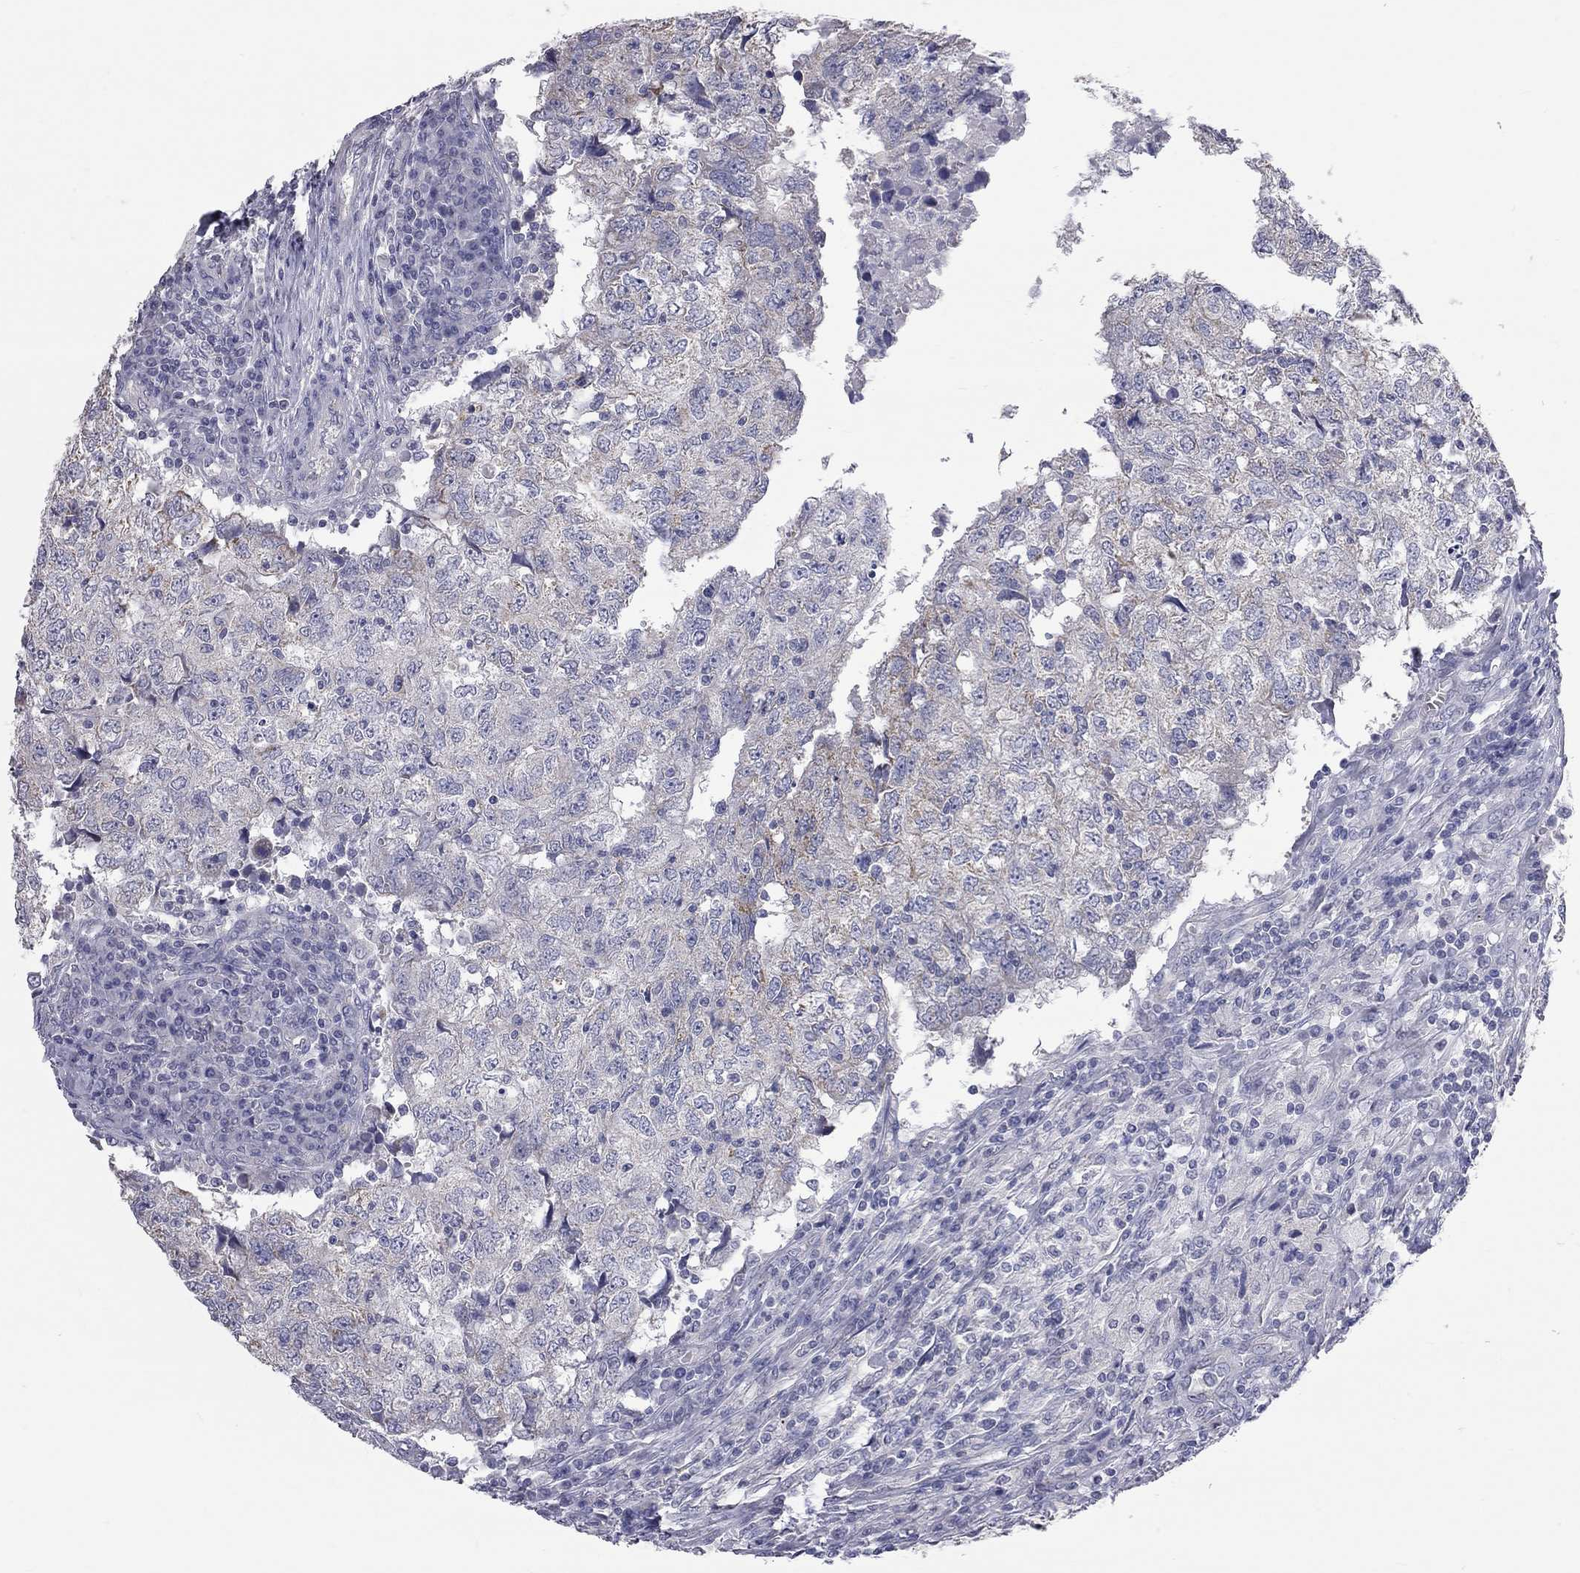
{"staining": {"intensity": "negative", "quantity": "none", "location": "none"}, "tissue": "breast cancer", "cell_type": "Tumor cells", "image_type": "cancer", "snomed": [{"axis": "morphology", "description": "Duct carcinoma"}, {"axis": "topography", "description": "Breast"}], "caption": "This is a image of IHC staining of infiltrating ductal carcinoma (breast), which shows no staining in tumor cells.", "gene": "OPRK1", "patient": {"sex": "female", "age": 30}}